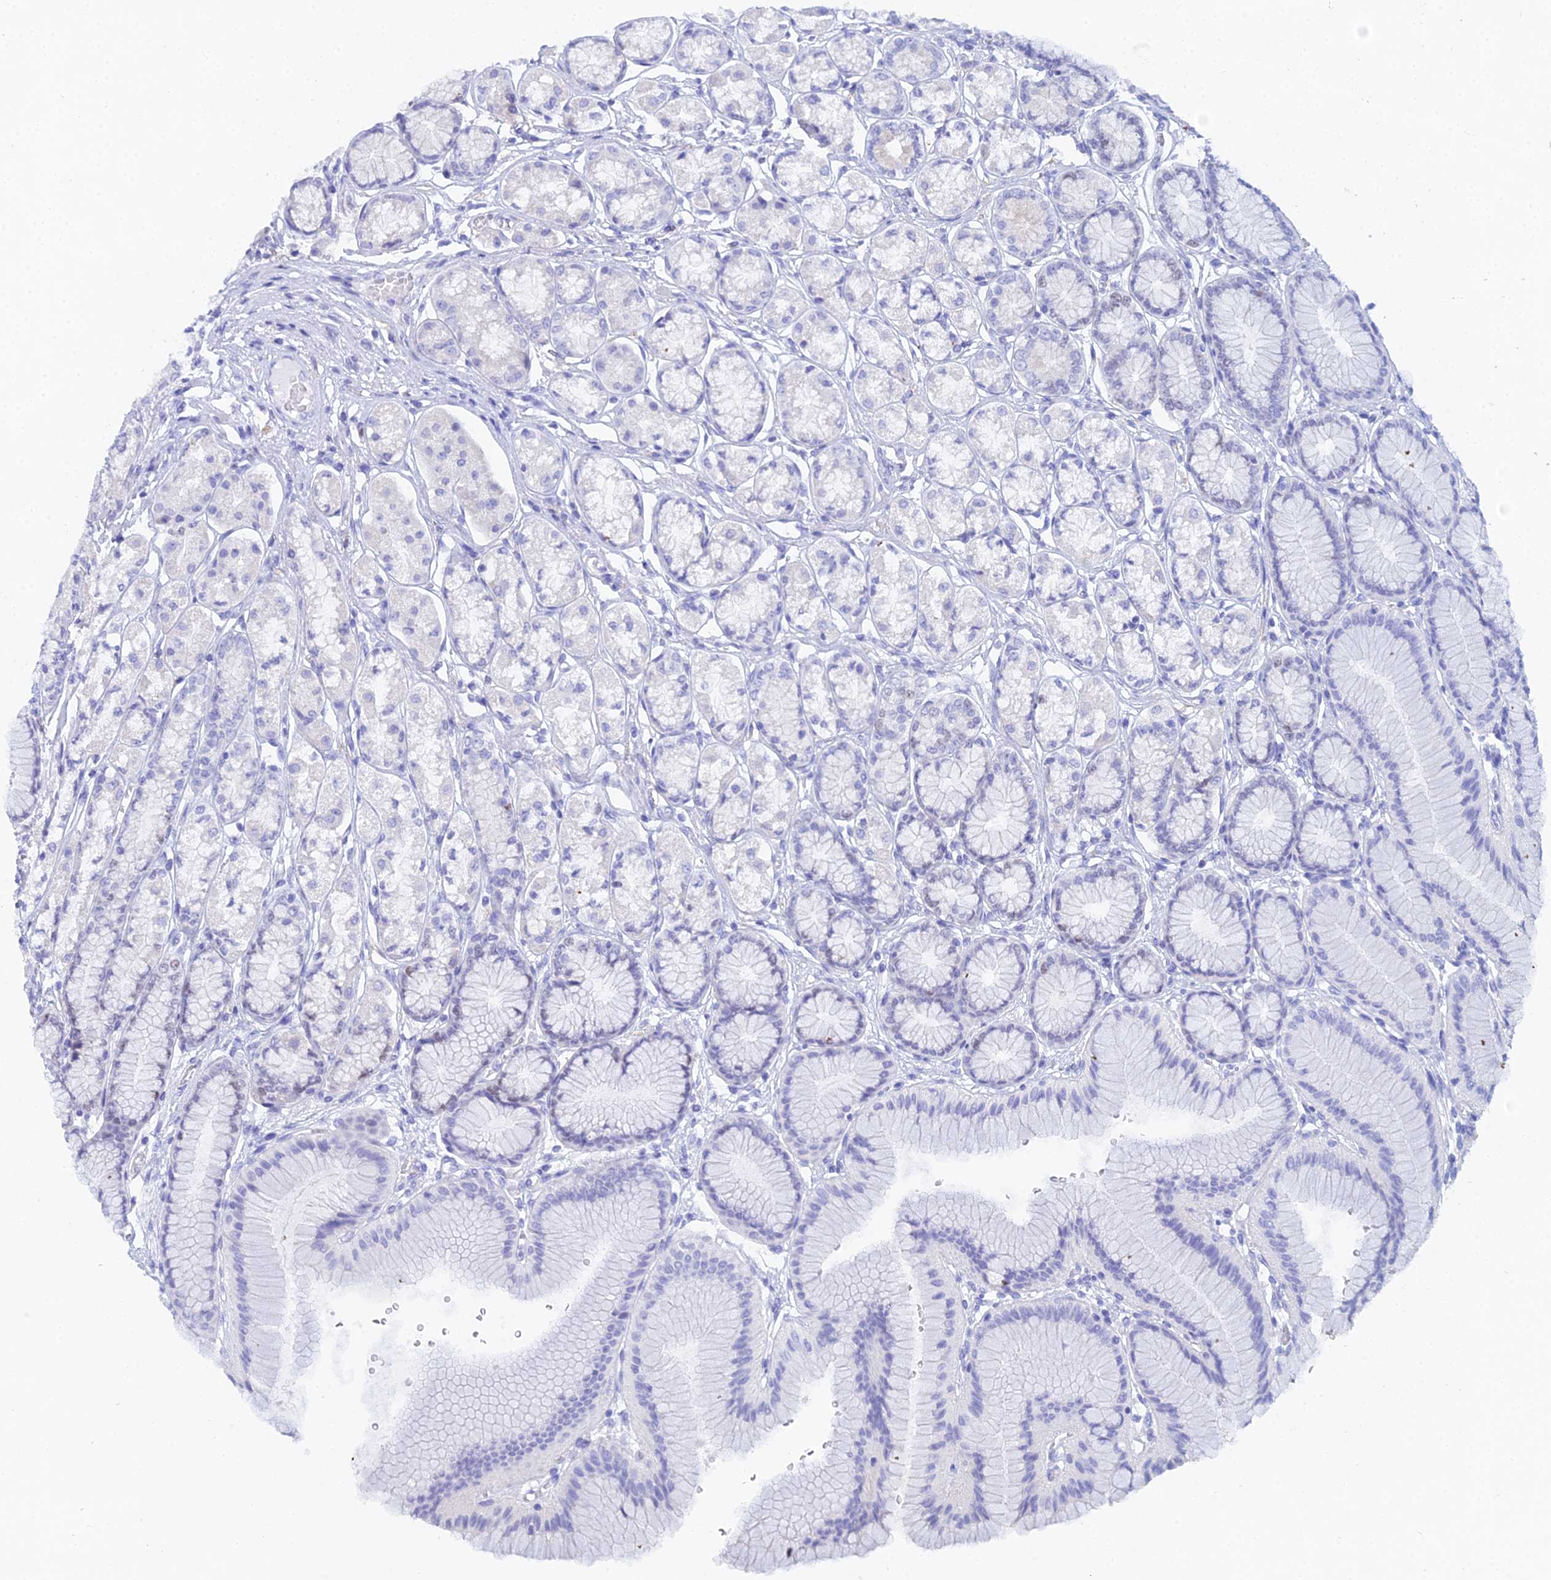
{"staining": {"intensity": "moderate", "quantity": "<25%", "location": "nuclear"}, "tissue": "stomach", "cell_type": "Glandular cells", "image_type": "normal", "snomed": [{"axis": "morphology", "description": "Normal tissue, NOS"}, {"axis": "morphology", "description": "Adenocarcinoma, NOS"}, {"axis": "morphology", "description": "Adenocarcinoma, High grade"}, {"axis": "topography", "description": "Stomach, upper"}, {"axis": "topography", "description": "Stomach"}], "caption": "A histopathology image showing moderate nuclear staining in approximately <25% of glandular cells in benign stomach, as visualized by brown immunohistochemical staining.", "gene": "MCM2", "patient": {"sex": "female", "age": 65}}